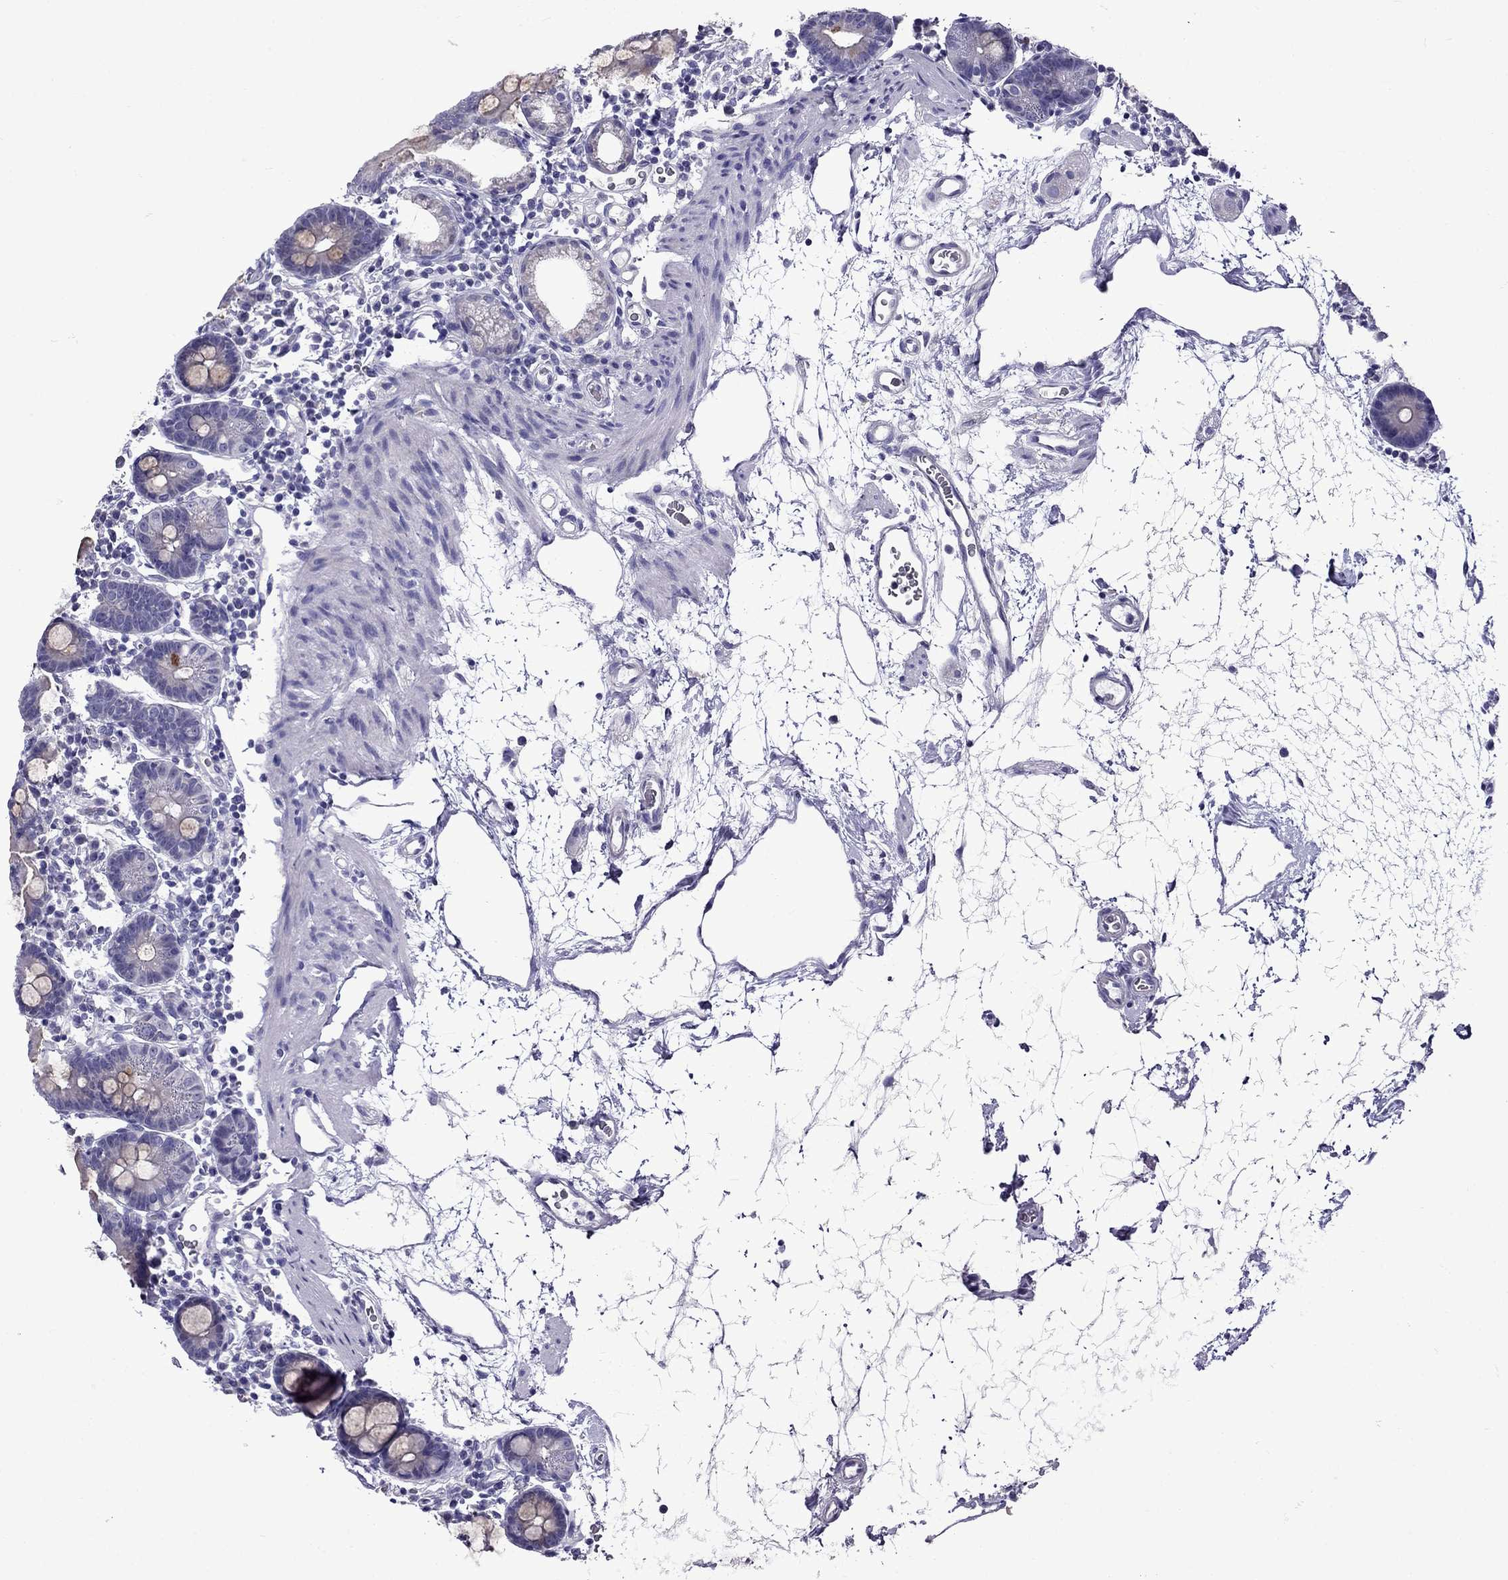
{"staining": {"intensity": "negative", "quantity": "none", "location": "none"}, "tissue": "duodenum", "cell_type": "Glandular cells", "image_type": "normal", "snomed": [{"axis": "morphology", "description": "Normal tissue, NOS"}, {"axis": "topography", "description": "Pancreas"}, {"axis": "topography", "description": "Duodenum"}], "caption": "DAB (3,3'-diaminobenzidine) immunohistochemical staining of unremarkable duodenum reveals no significant expression in glandular cells. Nuclei are stained in blue.", "gene": "TDRD1", "patient": {"sex": "male", "age": 59}}